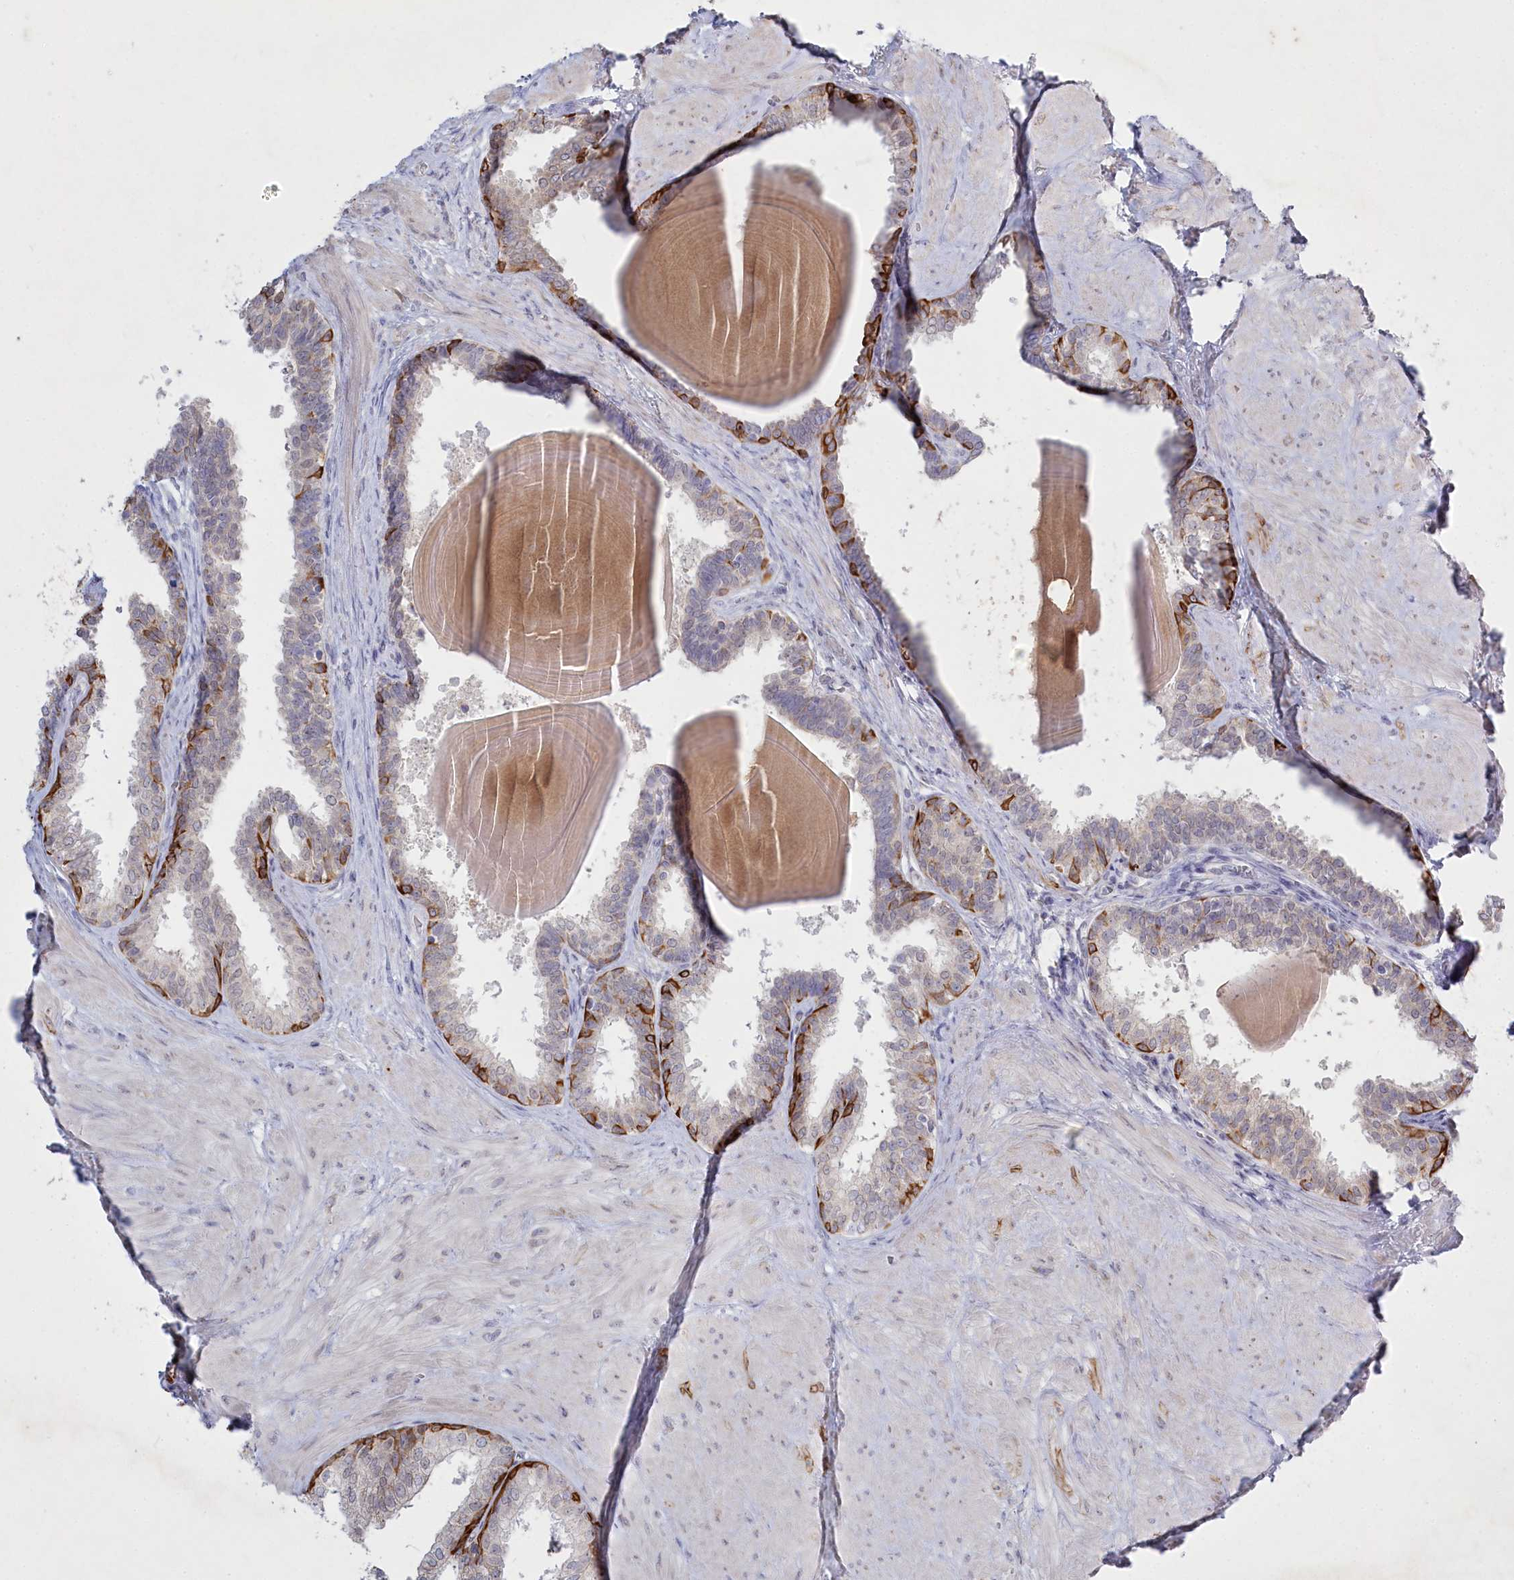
{"staining": {"intensity": "strong", "quantity": "<25%", "location": "cytoplasmic/membranous"}, "tissue": "prostate", "cell_type": "Glandular cells", "image_type": "normal", "snomed": [{"axis": "morphology", "description": "Normal tissue, NOS"}, {"axis": "topography", "description": "Prostate"}], "caption": "Prostate stained with immunohistochemistry displays strong cytoplasmic/membranous expression in approximately <25% of glandular cells.", "gene": "ABITRAM", "patient": {"sex": "male", "age": 48}}